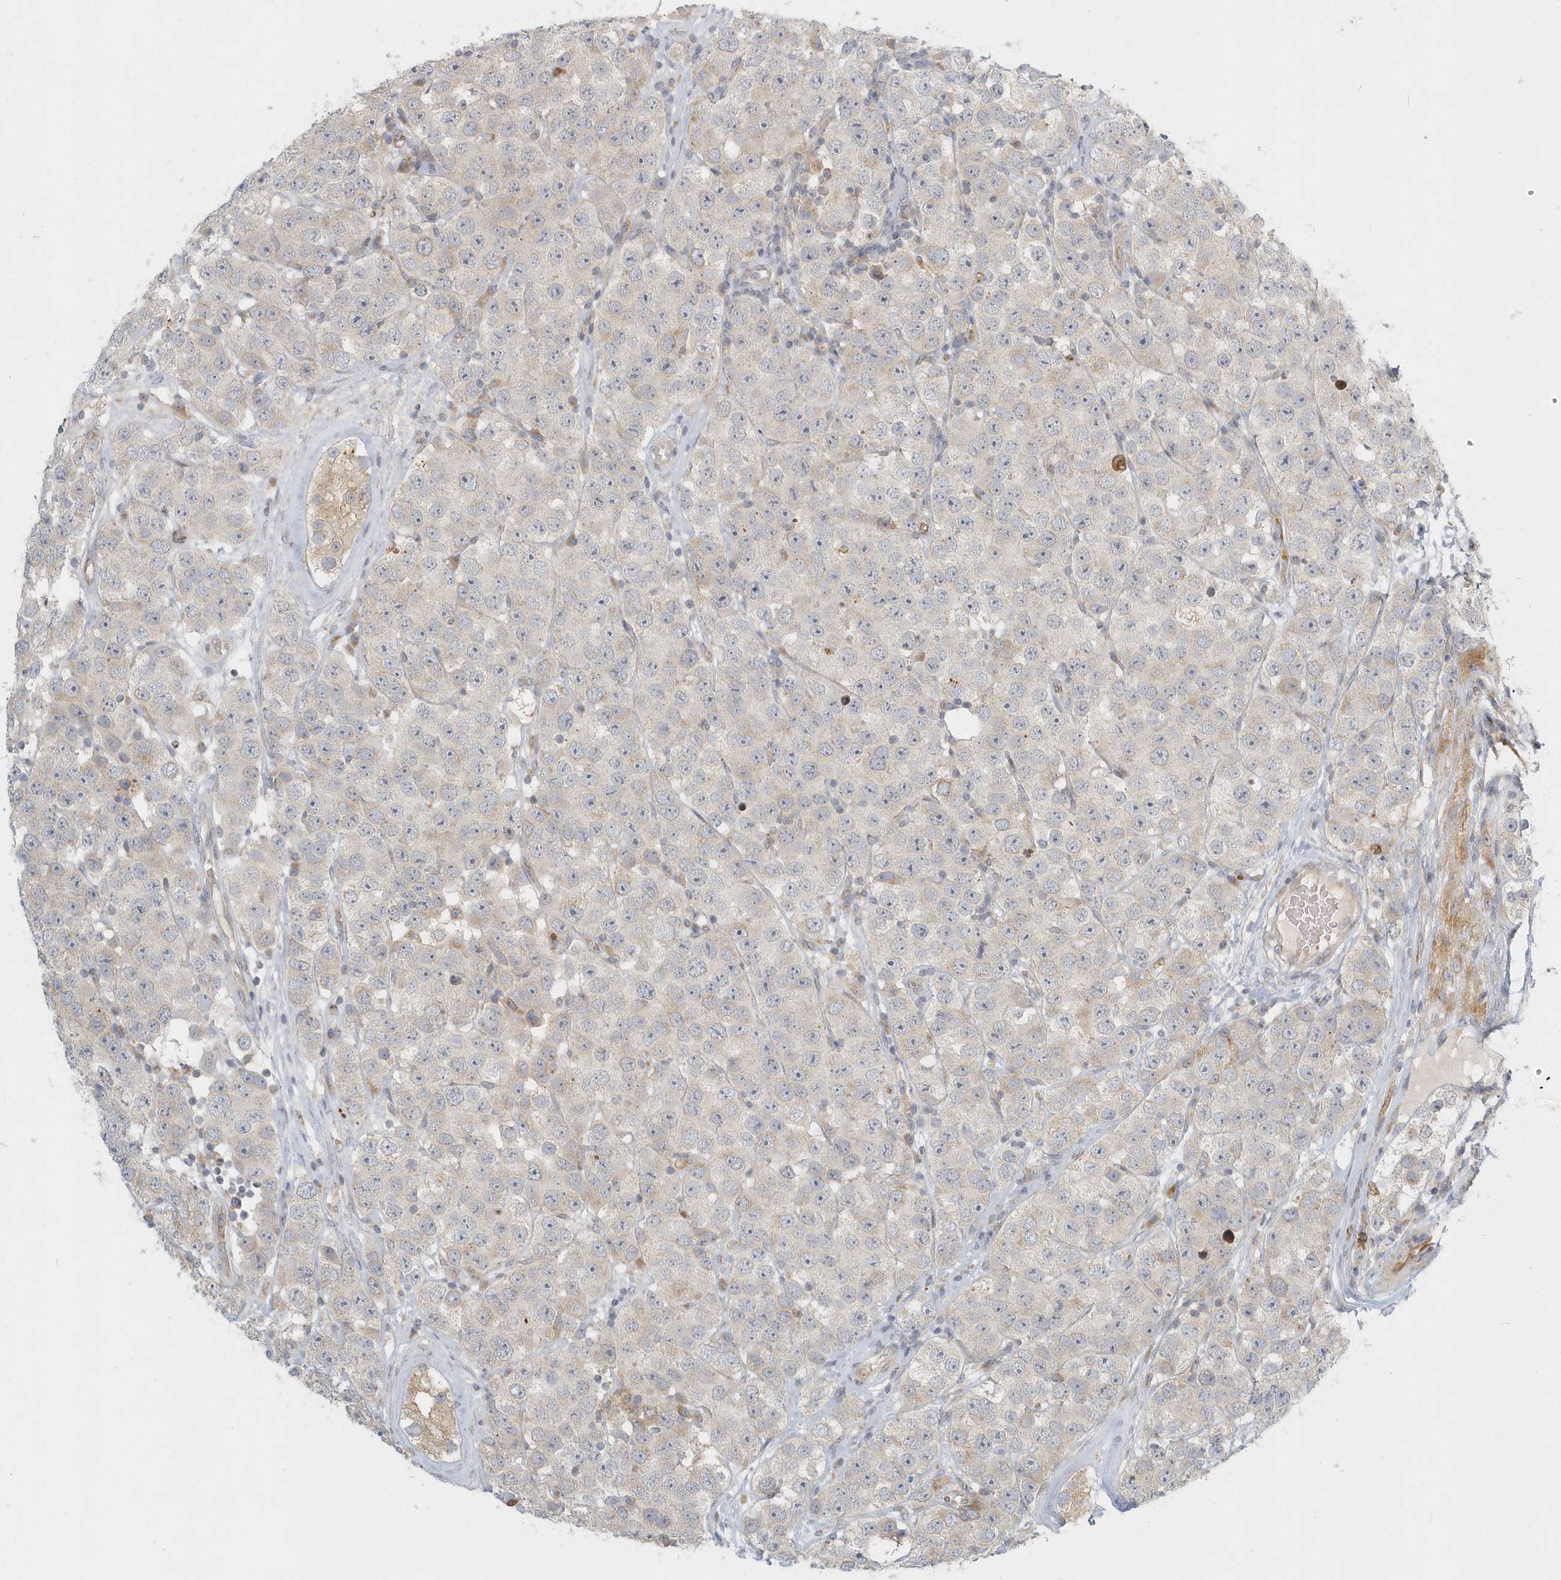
{"staining": {"intensity": "negative", "quantity": "none", "location": "none"}, "tissue": "testis cancer", "cell_type": "Tumor cells", "image_type": "cancer", "snomed": [{"axis": "morphology", "description": "Seminoma, NOS"}, {"axis": "topography", "description": "Testis"}], "caption": "DAB (3,3'-diaminobenzidine) immunohistochemical staining of human testis seminoma displays no significant expression in tumor cells.", "gene": "NAPB", "patient": {"sex": "male", "age": 28}}